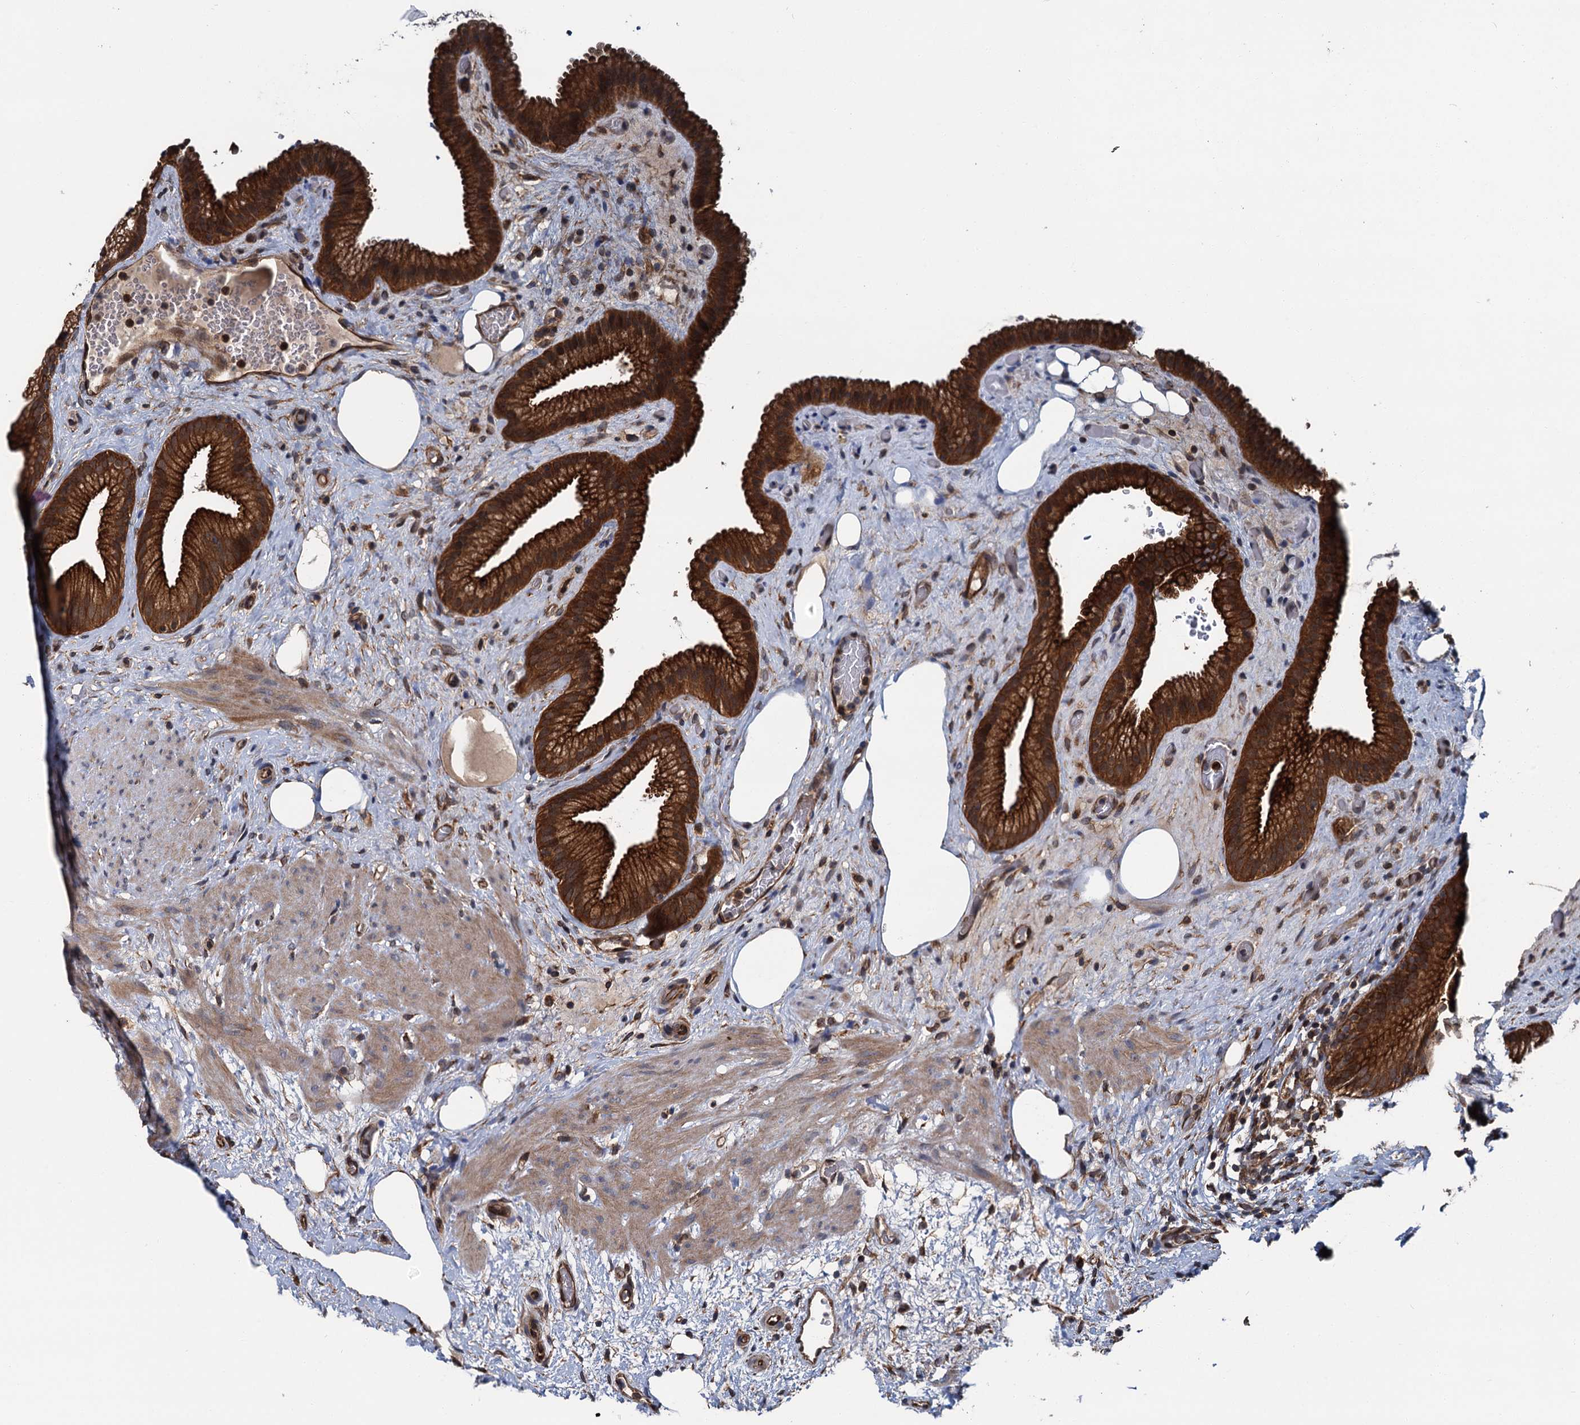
{"staining": {"intensity": "strong", "quantity": ">75%", "location": "cytoplasmic/membranous"}, "tissue": "gallbladder", "cell_type": "Glandular cells", "image_type": "normal", "snomed": [{"axis": "morphology", "description": "Normal tissue, NOS"}, {"axis": "morphology", "description": "Inflammation, NOS"}, {"axis": "topography", "description": "Gallbladder"}], "caption": "Protein staining by immunohistochemistry (IHC) reveals strong cytoplasmic/membranous positivity in about >75% of glandular cells in normal gallbladder. The protein is shown in brown color, while the nuclei are stained blue.", "gene": "ZFYVE19", "patient": {"sex": "male", "age": 51}}